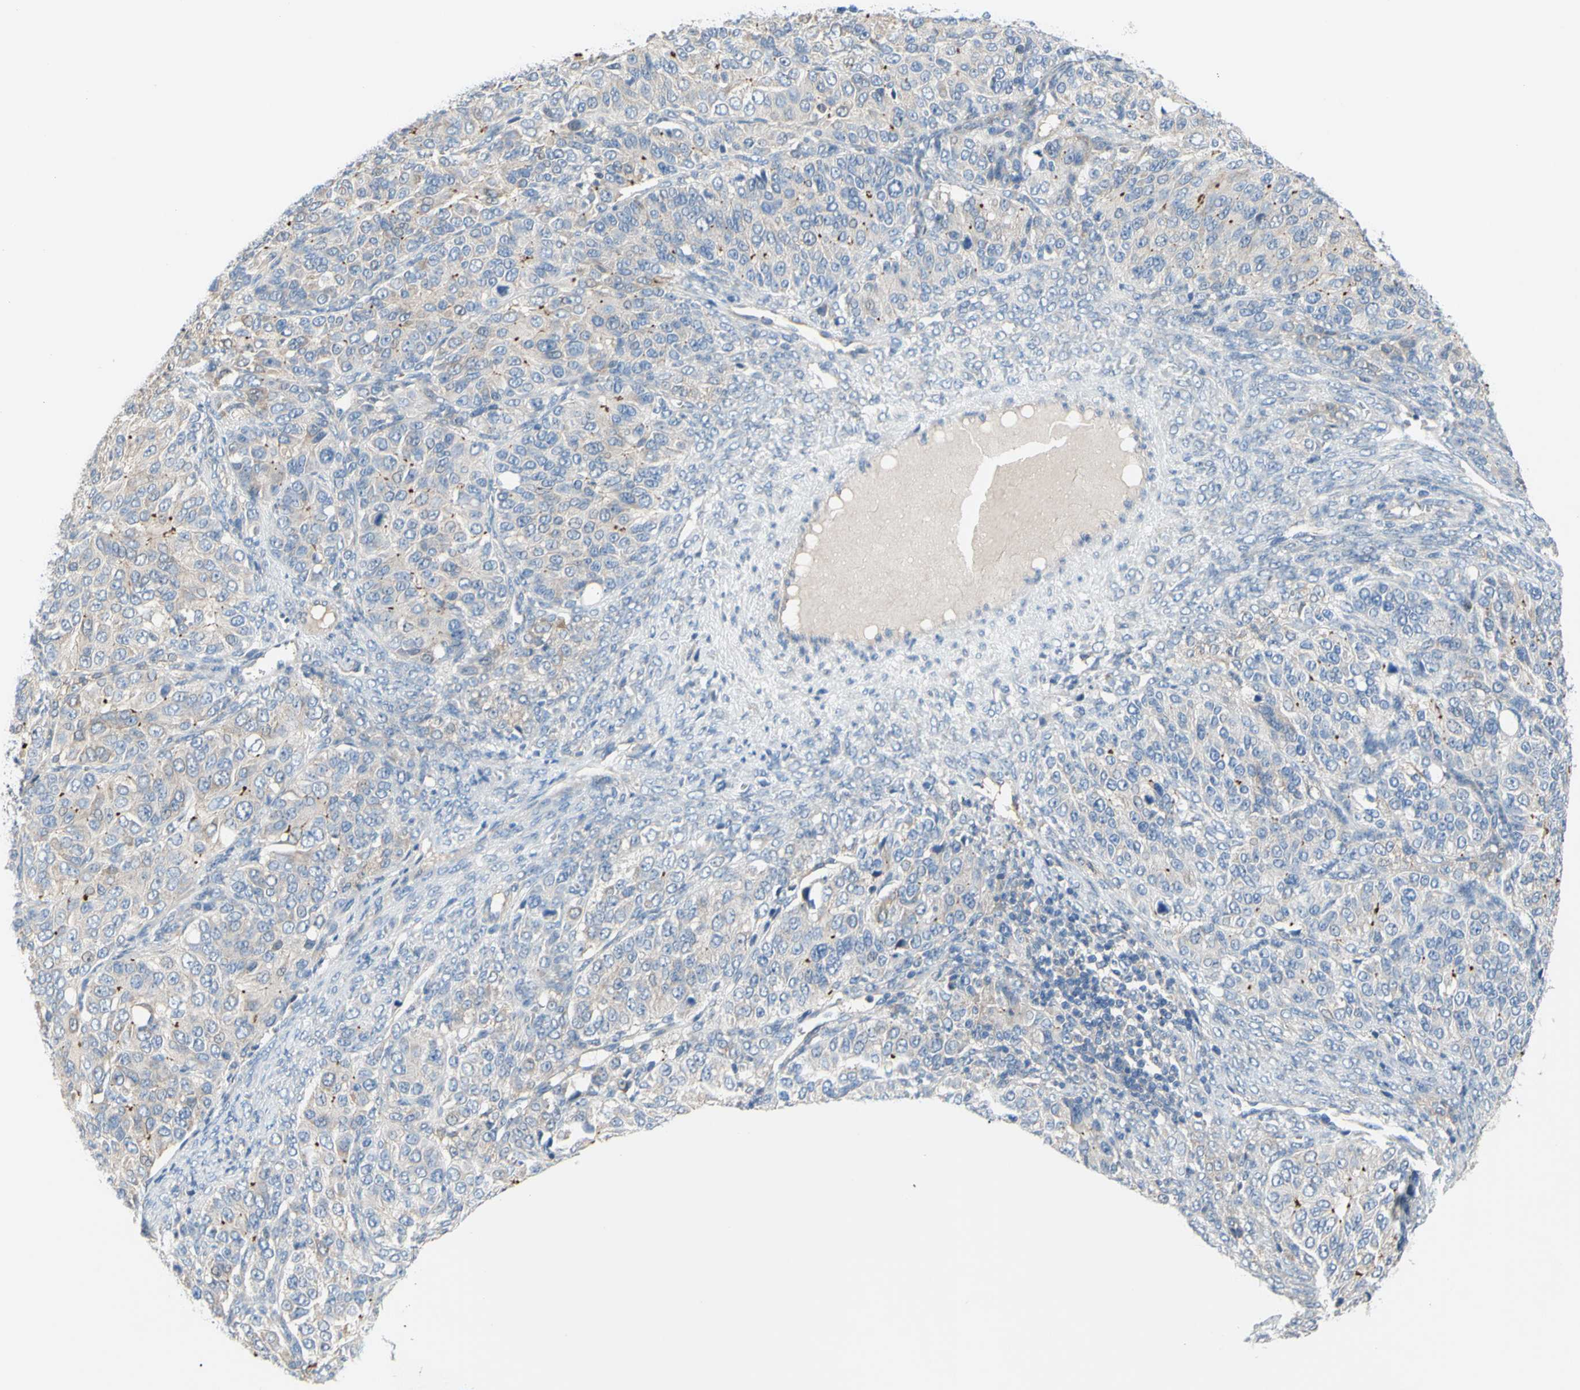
{"staining": {"intensity": "negative", "quantity": "none", "location": "none"}, "tissue": "ovarian cancer", "cell_type": "Tumor cells", "image_type": "cancer", "snomed": [{"axis": "morphology", "description": "Carcinoma, endometroid"}, {"axis": "topography", "description": "Ovary"}], "caption": "Histopathology image shows no significant protein staining in tumor cells of ovarian cancer. Brightfield microscopy of immunohistochemistry (IHC) stained with DAB (3,3'-diaminobenzidine) (brown) and hematoxylin (blue), captured at high magnification.", "gene": "TMEM59L", "patient": {"sex": "female", "age": 51}}